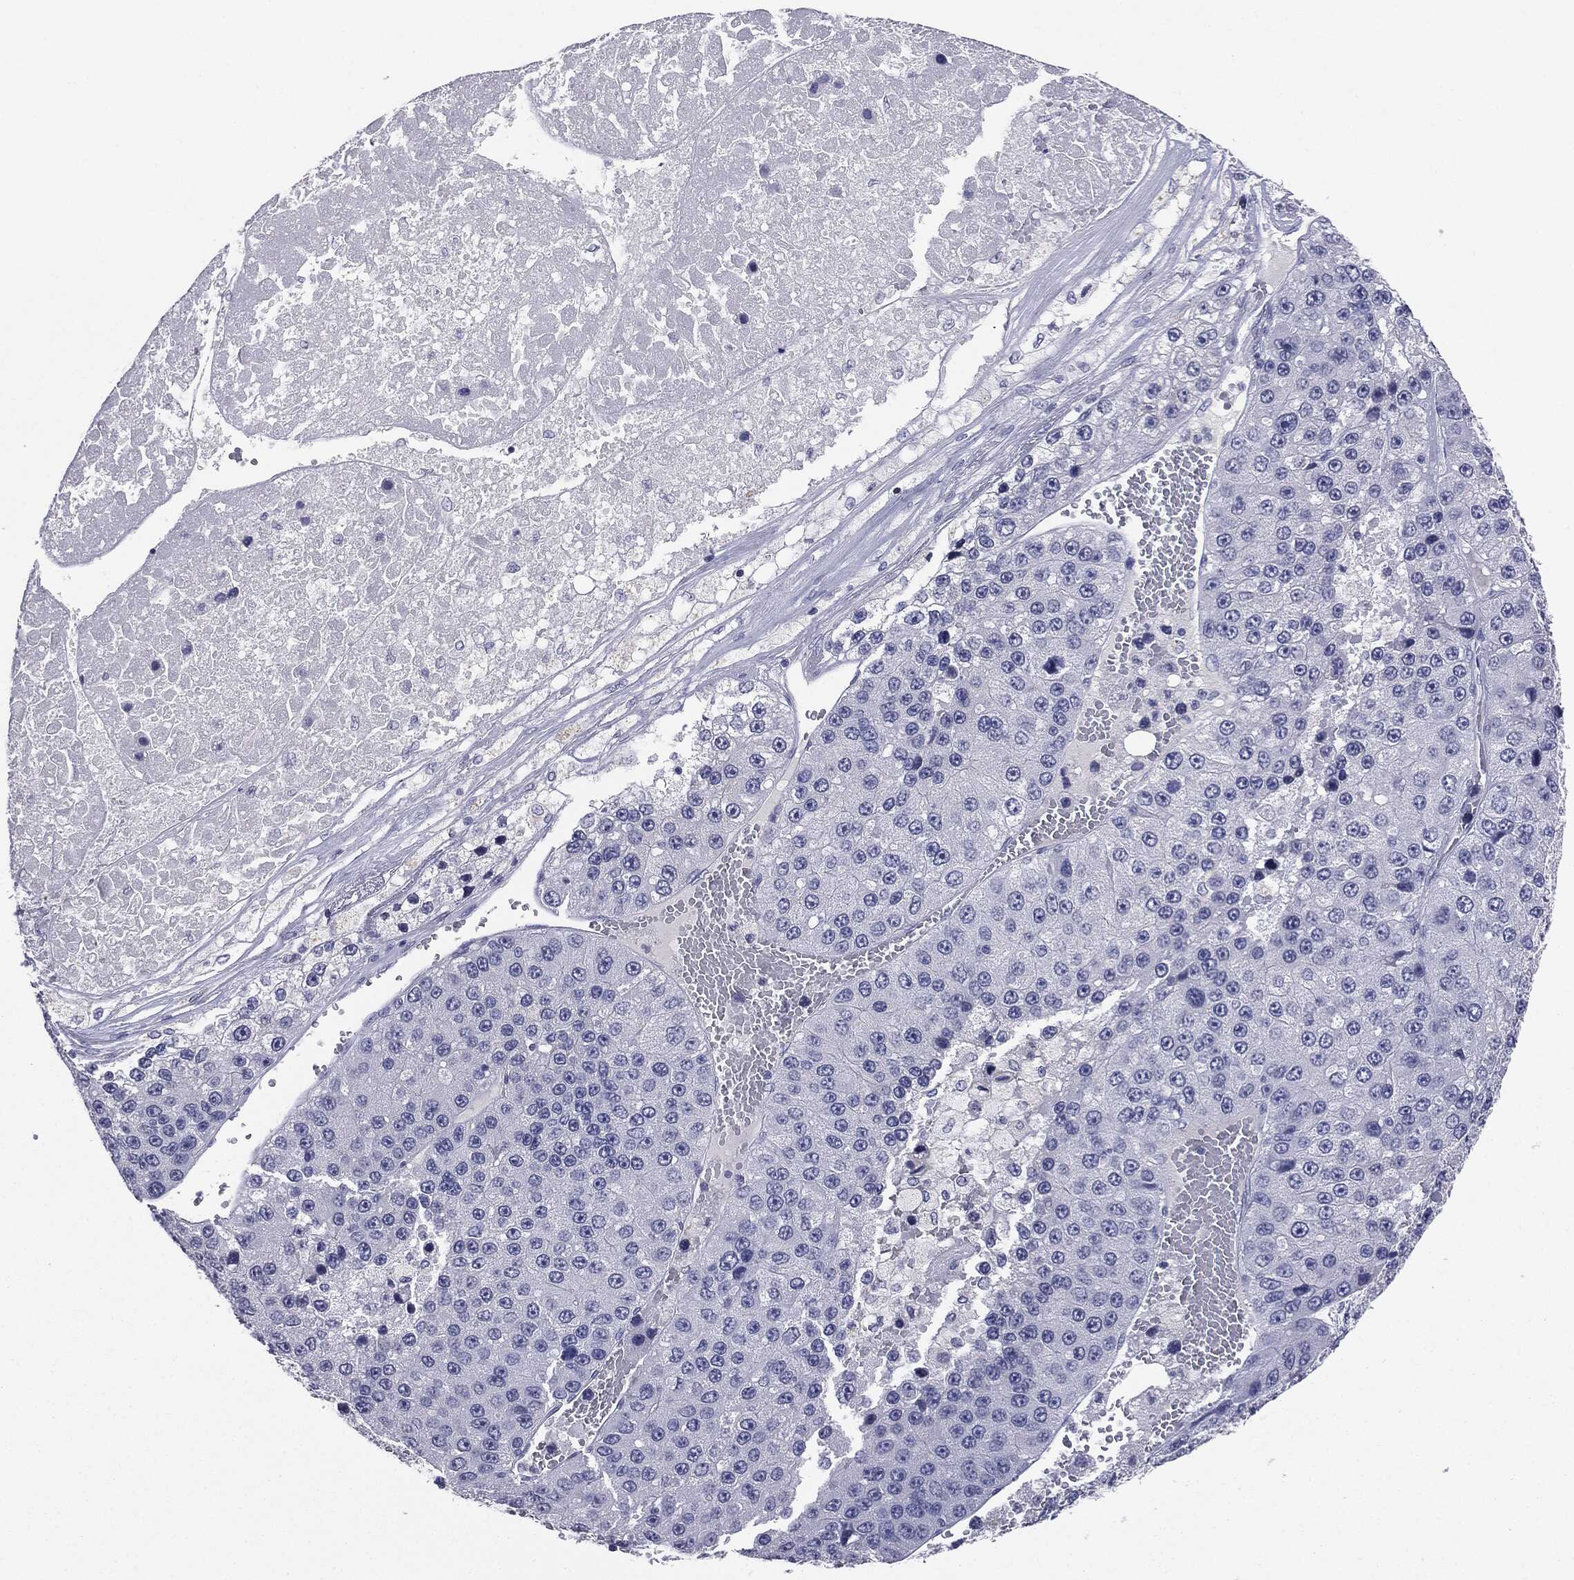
{"staining": {"intensity": "negative", "quantity": "none", "location": "none"}, "tissue": "liver cancer", "cell_type": "Tumor cells", "image_type": "cancer", "snomed": [{"axis": "morphology", "description": "Carcinoma, Hepatocellular, NOS"}, {"axis": "topography", "description": "Liver"}], "caption": "Tumor cells are negative for brown protein staining in liver hepatocellular carcinoma.", "gene": "SERPINB4", "patient": {"sex": "female", "age": 73}}